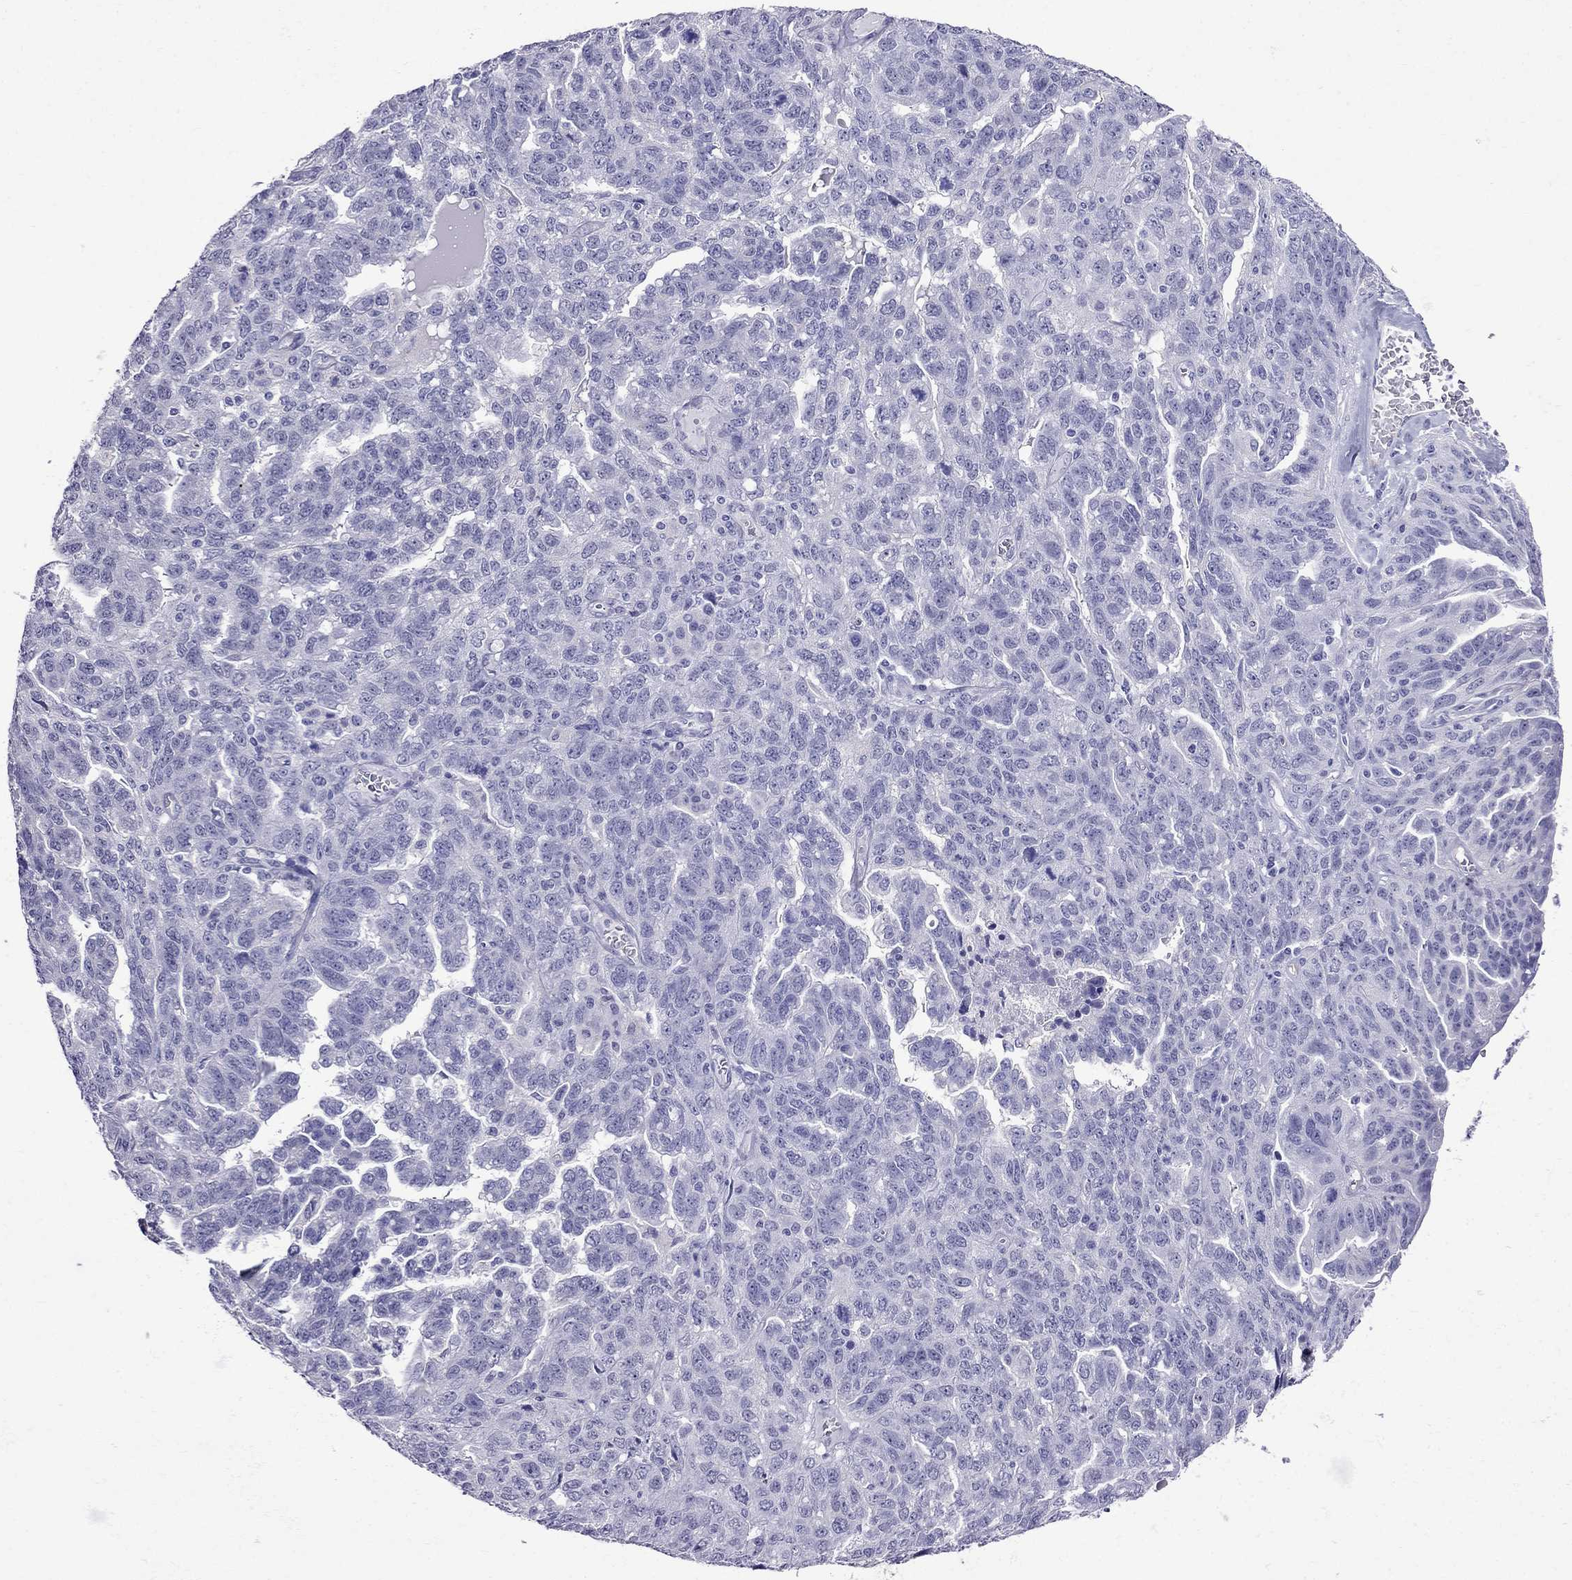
{"staining": {"intensity": "negative", "quantity": "none", "location": "none"}, "tissue": "ovarian cancer", "cell_type": "Tumor cells", "image_type": "cancer", "snomed": [{"axis": "morphology", "description": "Cystadenocarcinoma, serous, NOS"}, {"axis": "topography", "description": "Ovary"}], "caption": "DAB (3,3'-diaminobenzidine) immunohistochemical staining of human ovarian cancer displays no significant positivity in tumor cells.", "gene": "MGP", "patient": {"sex": "female", "age": 71}}